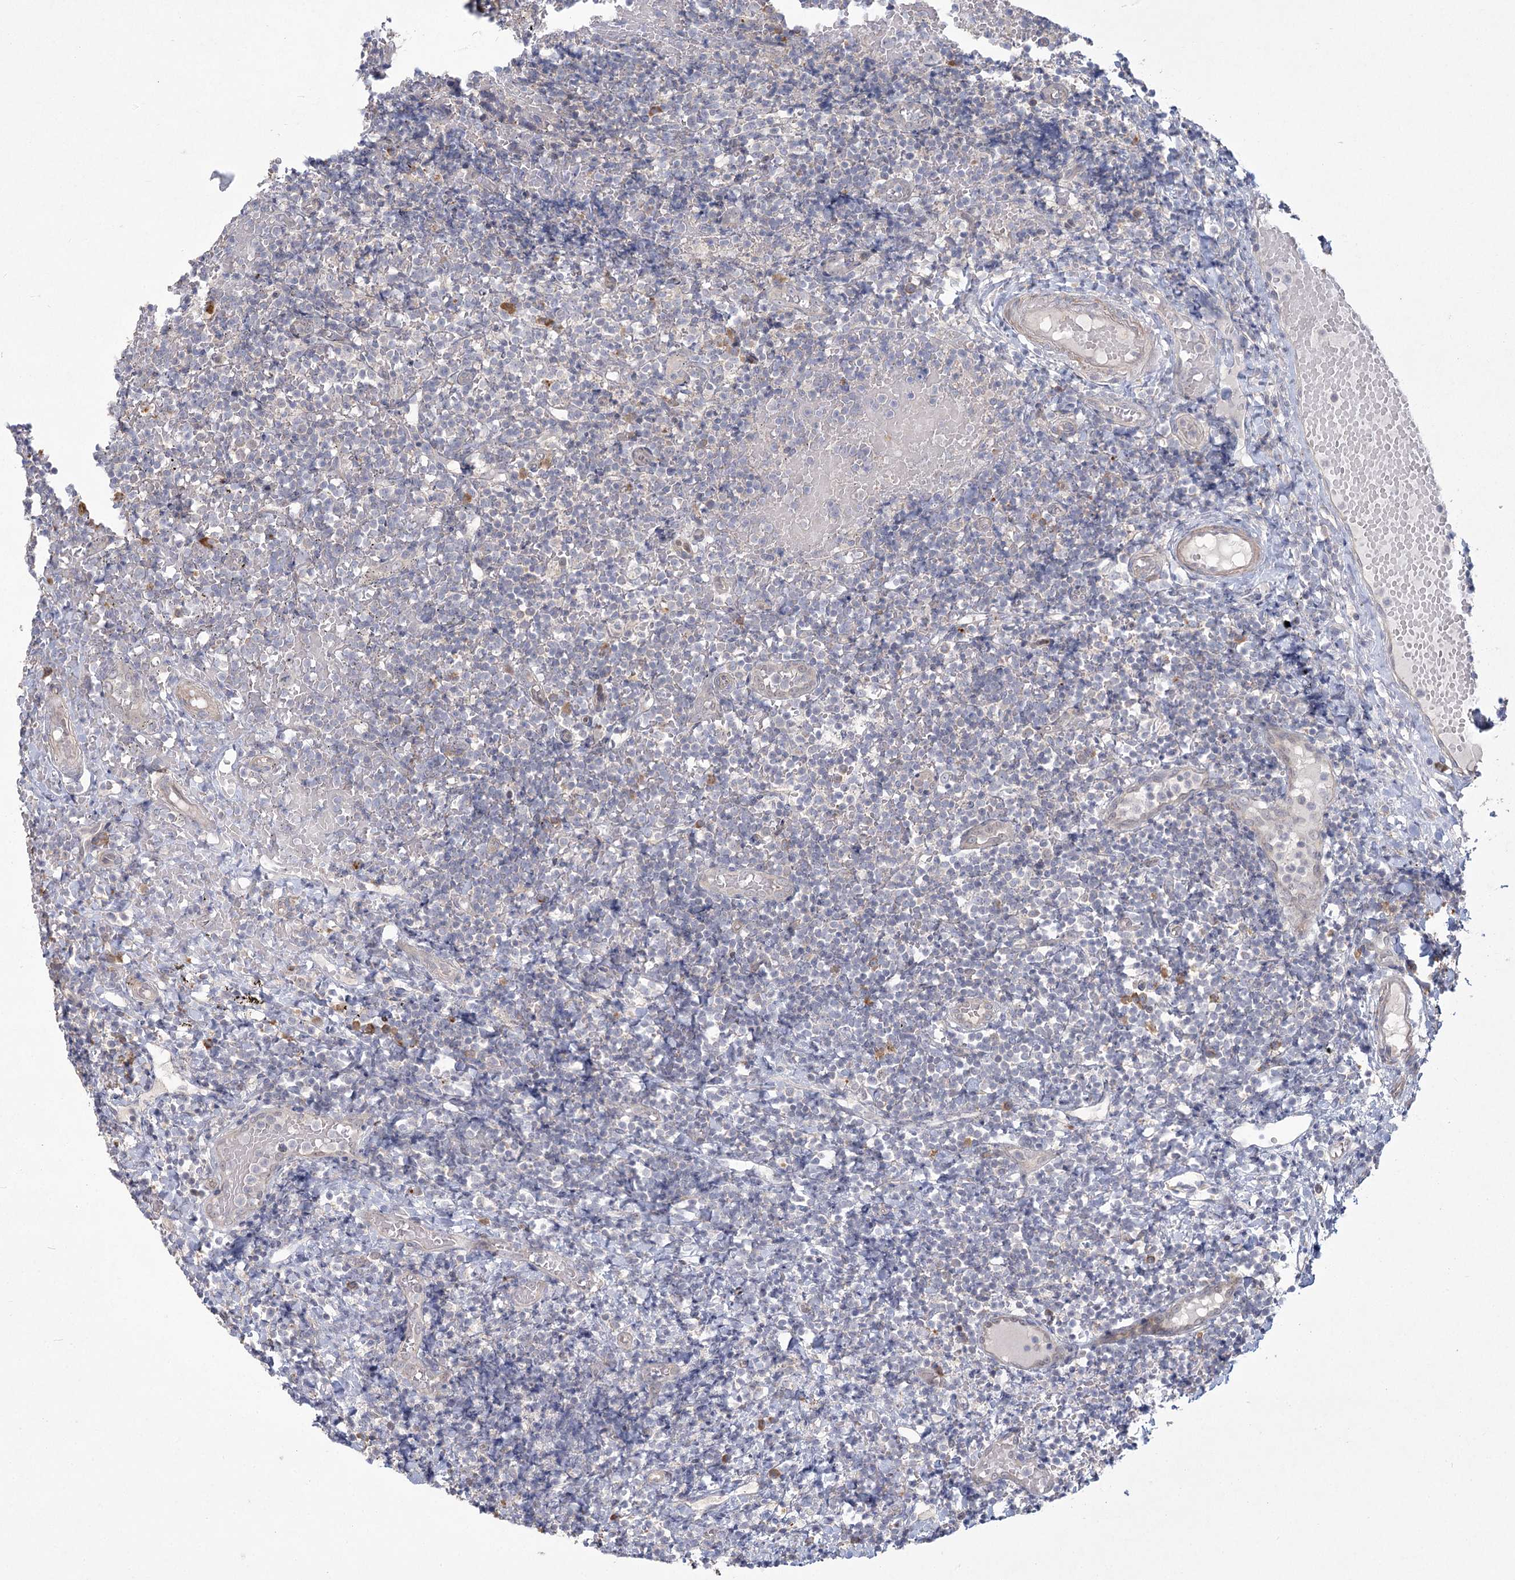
{"staining": {"intensity": "strong", "quantity": "<25%", "location": "cytoplasmic/membranous"}, "tissue": "tonsil", "cell_type": "Germinal center cells", "image_type": "normal", "snomed": [{"axis": "morphology", "description": "Normal tissue, NOS"}, {"axis": "topography", "description": "Tonsil"}], "caption": "A micrograph showing strong cytoplasmic/membranous positivity in about <25% of germinal center cells in normal tonsil, as visualized by brown immunohistochemical staining.", "gene": "CAMTA1", "patient": {"sex": "female", "age": 19}}